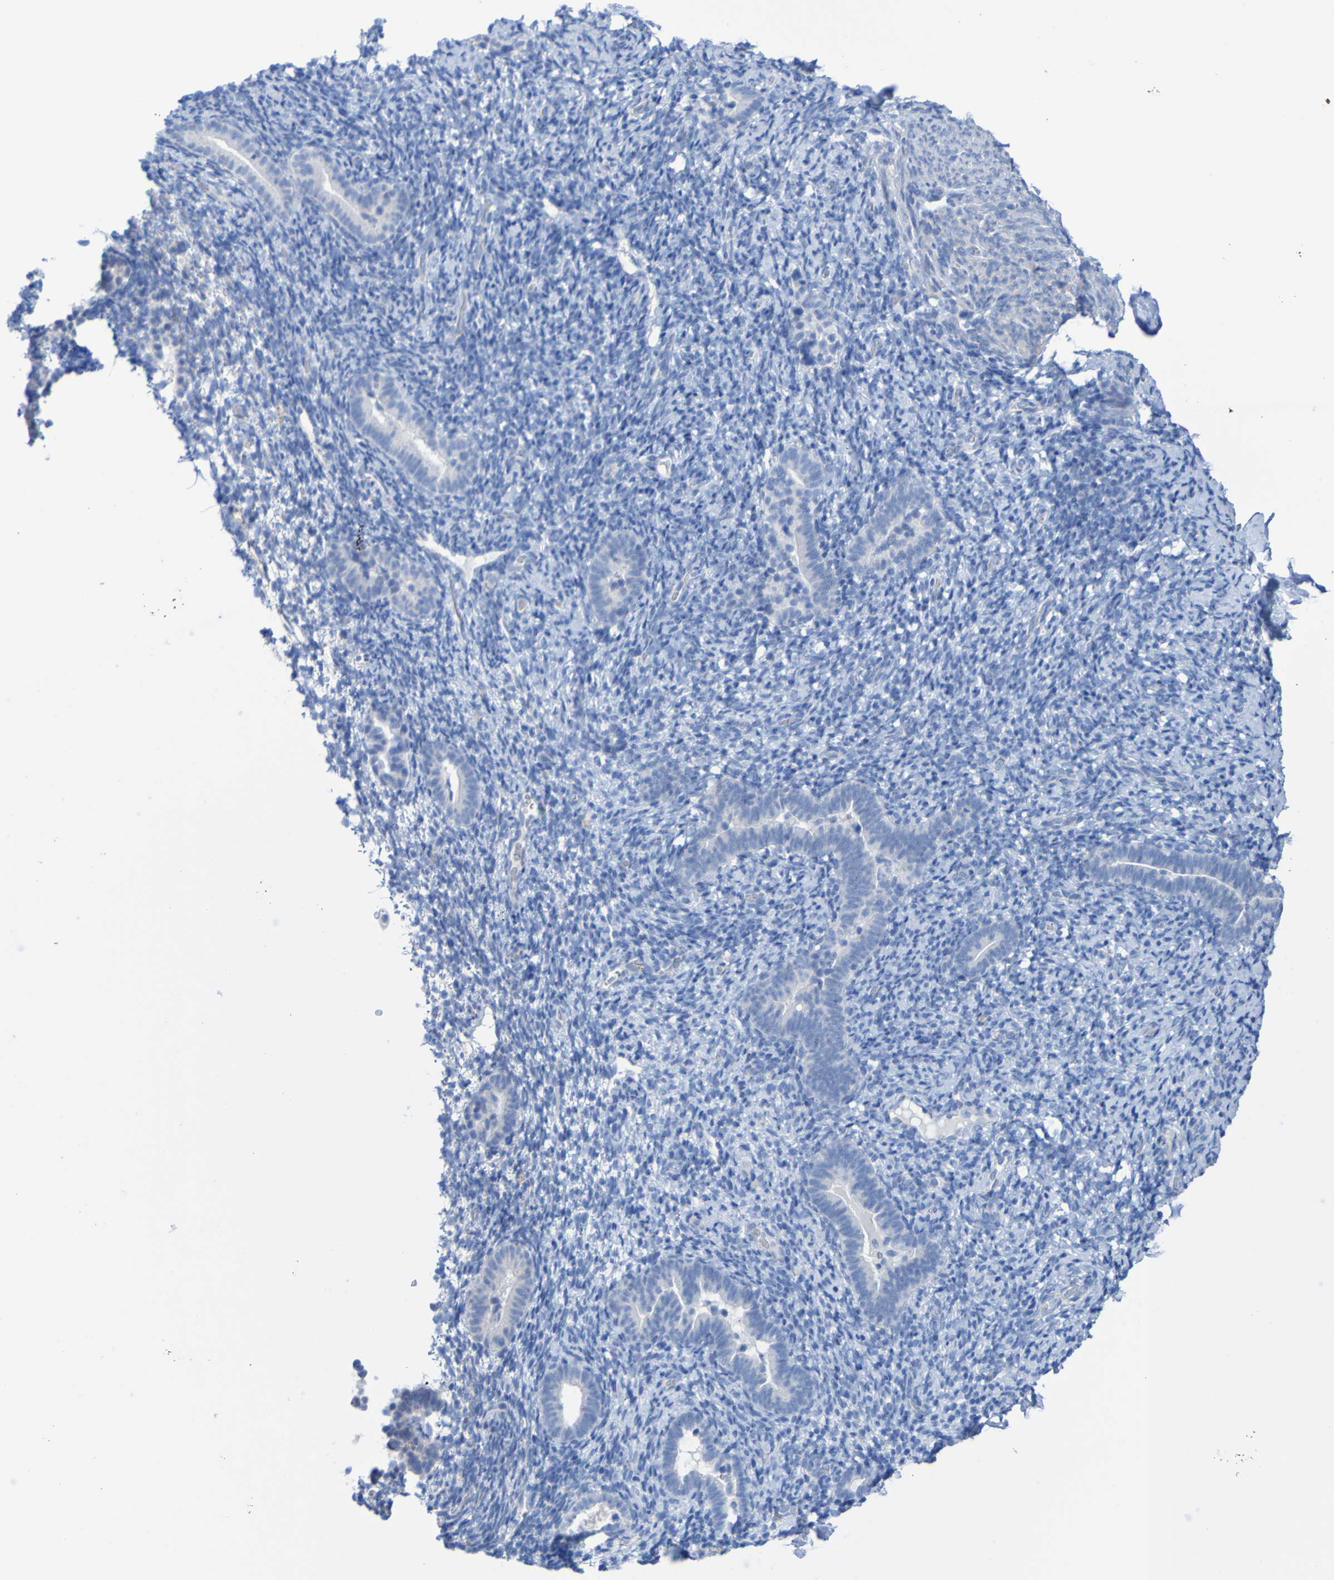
{"staining": {"intensity": "negative", "quantity": "none", "location": "none"}, "tissue": "endometrium", "cell_type": "Cells in endometrial stroma", "image_type": "normal", "snomed": [{"axis": "morphology", "description": "Normal tissue, NOS"}, {"axis": "topography", "description": "Endometrium"}], "caption": "DAB immunohistochemical staining of benign human endometrium exhibits no significant staining in cells in endometrial stroma. (Brightfield microscopy of DAB (3,3'-diaminobenzidine) immunohistochemistry at high magnification).", "gene": "ACMSD", "patient": {"sex": "female", "age": 51}}